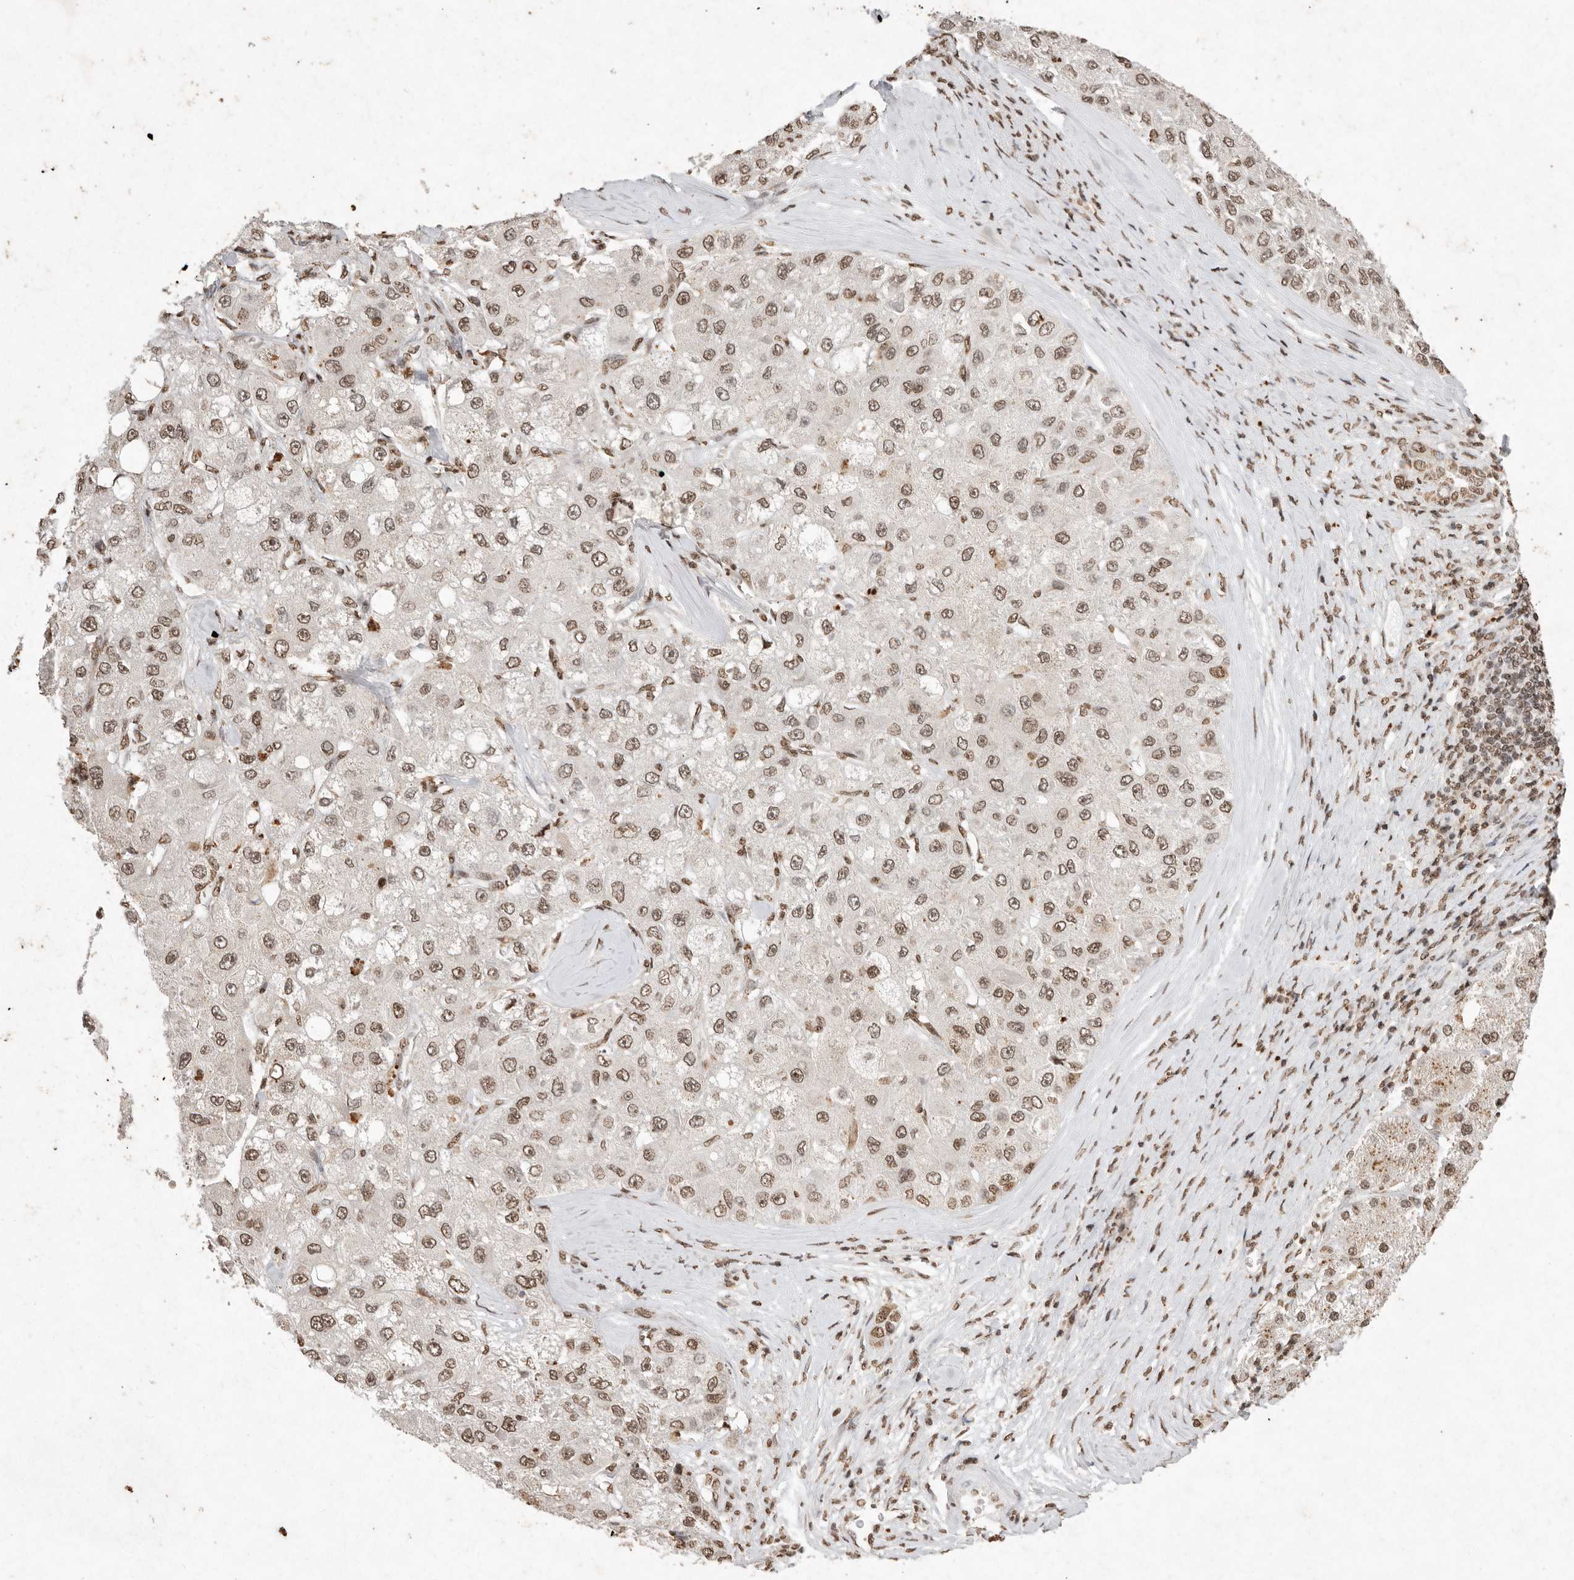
{"staining": {"intensity": "weak", "quantity": ">75%", "location": "nuclear"}, "tissue": "liver cancer", "cell_type": "Tumor cells", "image_type": "cancer", "snomed": [{"axis": "morphology", "description": "Carcinoma, Hepatocellular, NOS"}, {"axis": "topography", "description": "Liver"}], "caption": "A brown stain highlights weak nuclear staining of a protein in human hepatocellular carcinoma (liver) tumor cells.", "gene": "NKX3-2", "patient": {"sex": "male", "age": 80}}